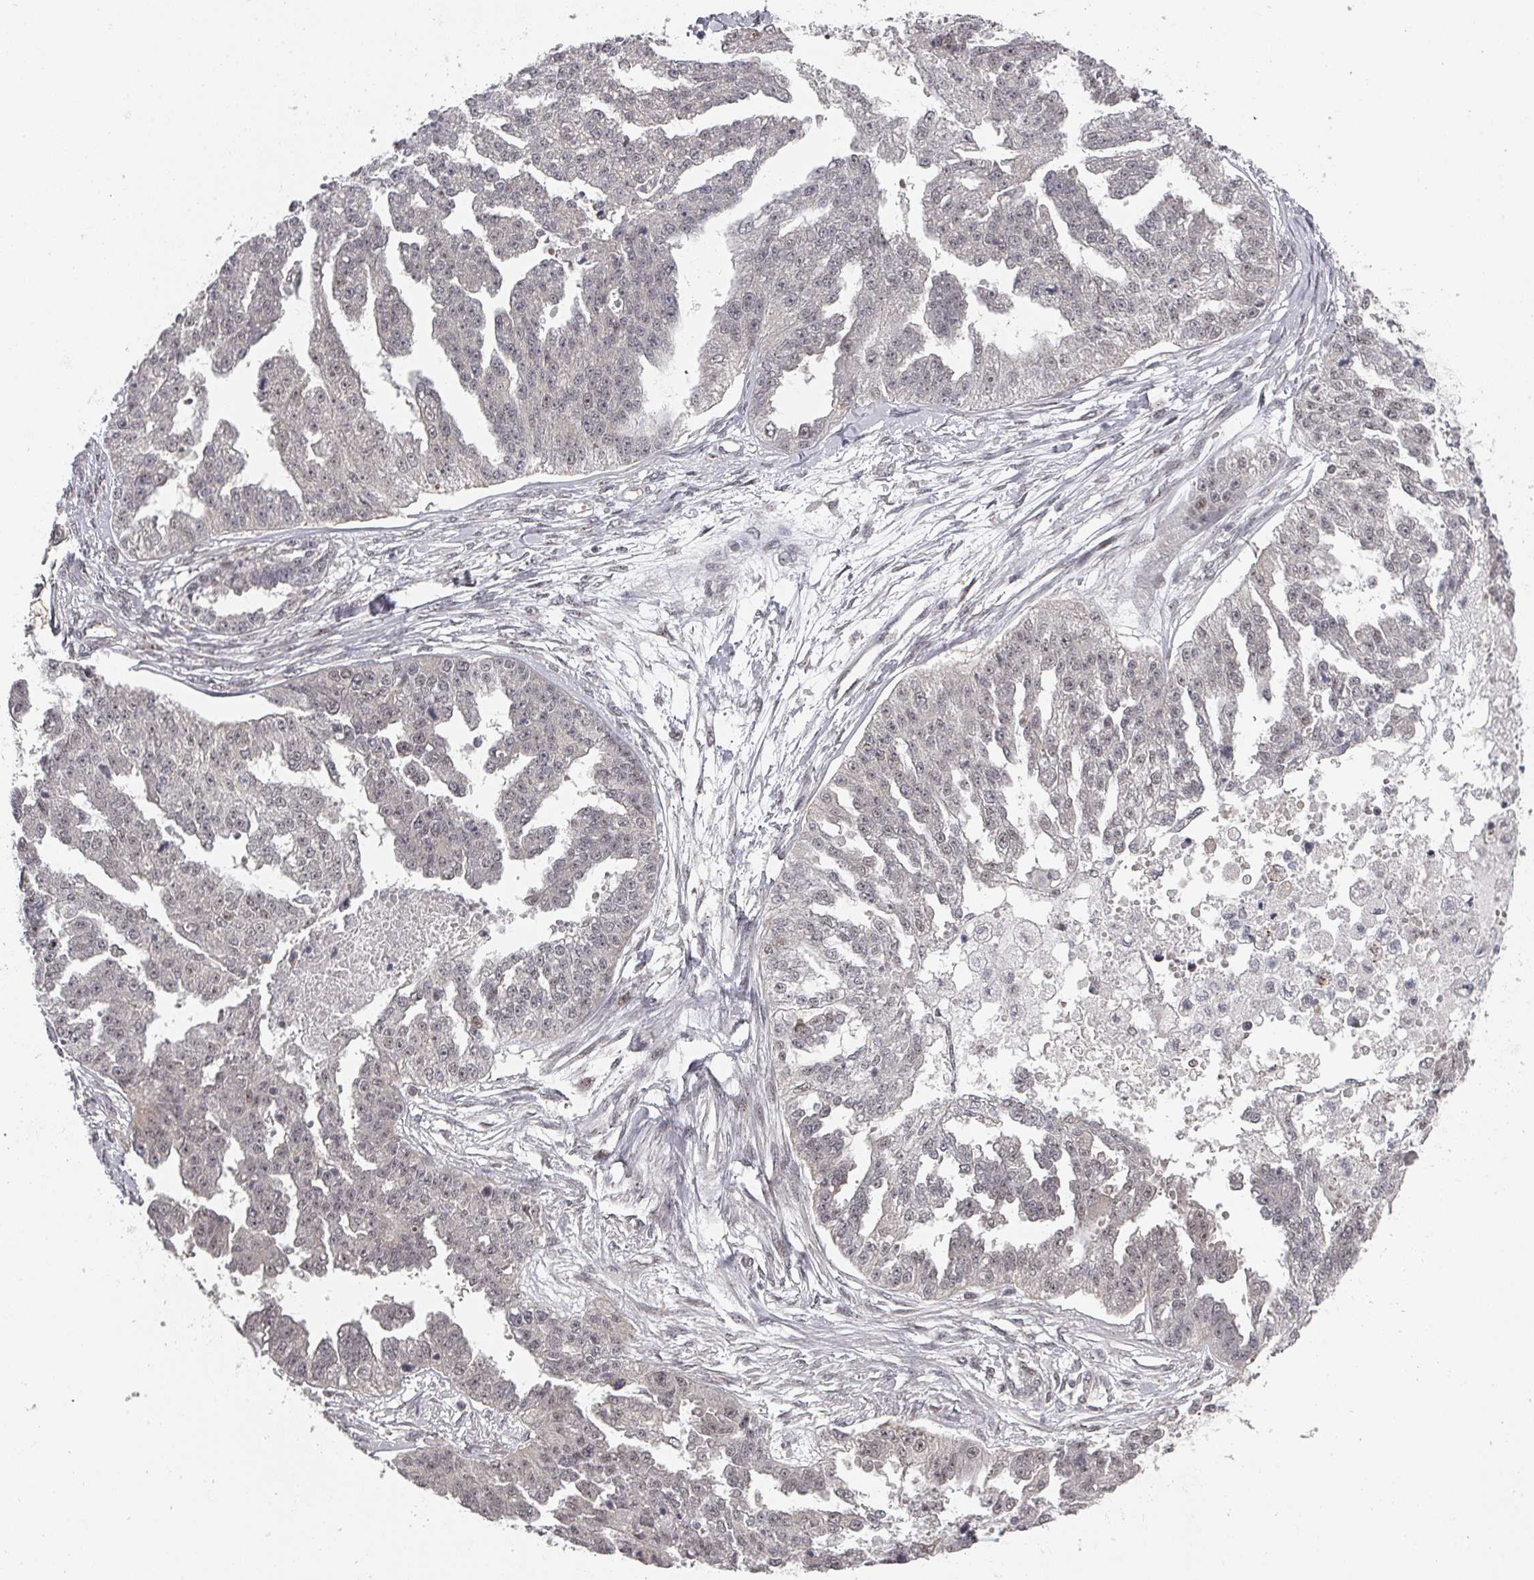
{"staining": {"intensity": "weak", "quantity": "25%-75%", "location": "nuclear"}, "tissue": "ovarian cancer", "cell_type": "Tumor cells", "image_type": "cancer", "snomed": [{"axis": "morphology", "description": "Cystadenocarcinoma, serous, NOS"}, {"axis": "topography", "description": "Ovary"}], "caption": "Tumor cells demonstrate low levels of weak nuclear positivity in about 25%-75% of cells in ovarian serous cystadenocarcinoma.", "gene": "KIF1C", "patient": {"sex": "female", "age": 58}}